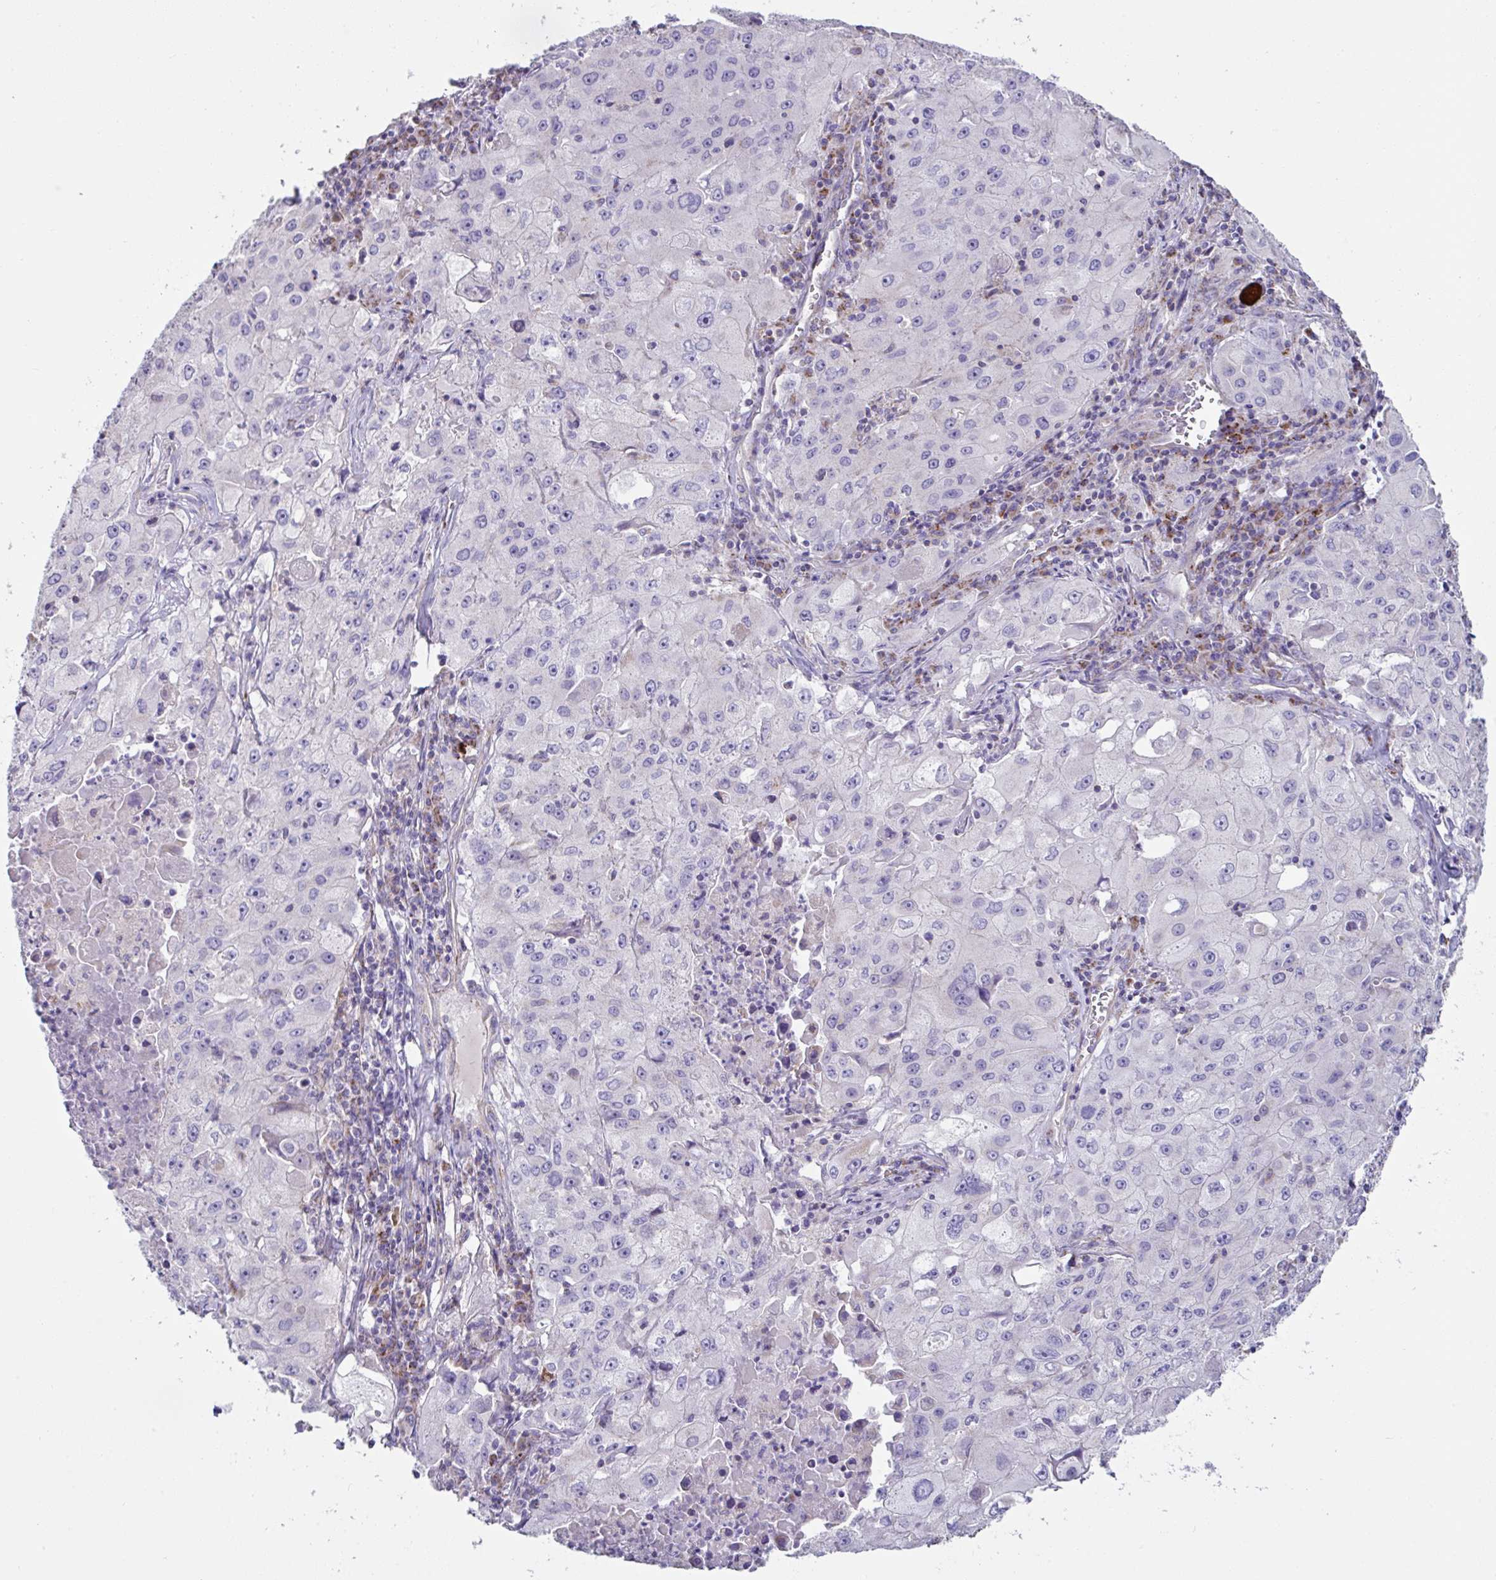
{"staining": {"intensity": "negative", "quantity": "none", "location": "none"}, "tissue": "lung cancer", "cell_type": "Tumor cells", "image_type": "cancer", "snomed": [{"axis": "morphology", "description": "Squamous cell carcinoma, NOS"}, {"axis": "topography", "description": "Lung"}], "caption": "A histopathology image of human lung cancer is negative for staining in tumor cells. (DAB immunohistochemistry visualized using brightfield microscopy, high magnification).", "gene": "DOK7", "patient": {"sex": "male", "age": 63}}